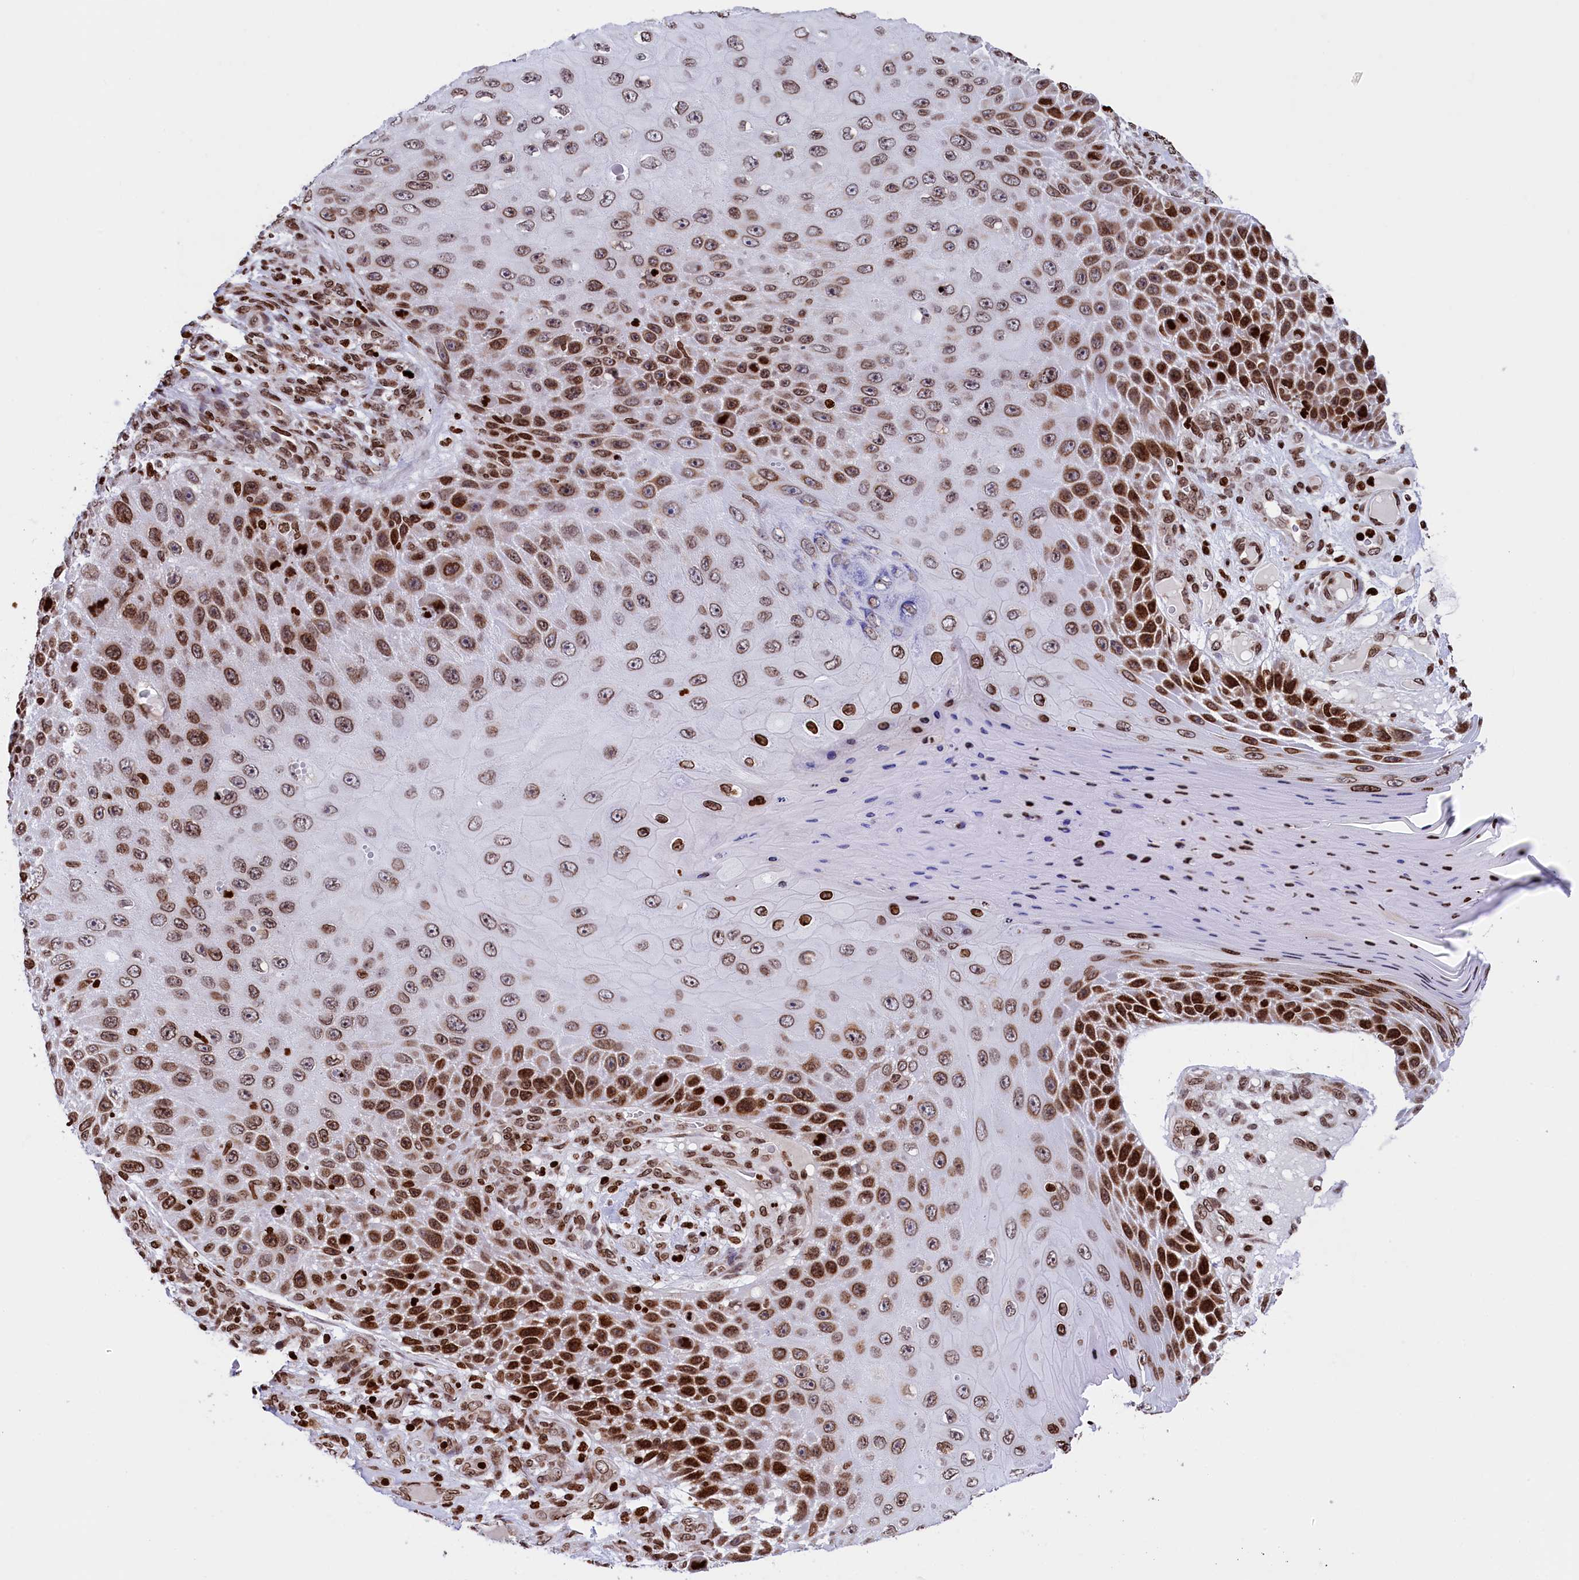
{"staining": {"intensity": "strong", "quantity": "25%-75%", "location": "nuclear"}, "tissue": "skin cancer", "cell_type": "Tumor cells", "image_type": "cancer", "snomed": [{"axis": "morphology", "description": "Squamous cell carcinoma, NOS"}, {"axis": "topography", "description": "Skin"}], "caption": "Tumor cells exhibit strong nuclear expression in approximately 25%-75% of cells in skin squamous cell carcinoma. (IHC, brightfield microscopy, high magnification).", "gene": "TIMM29", "patient": {"sex": "female", "age": 88}}